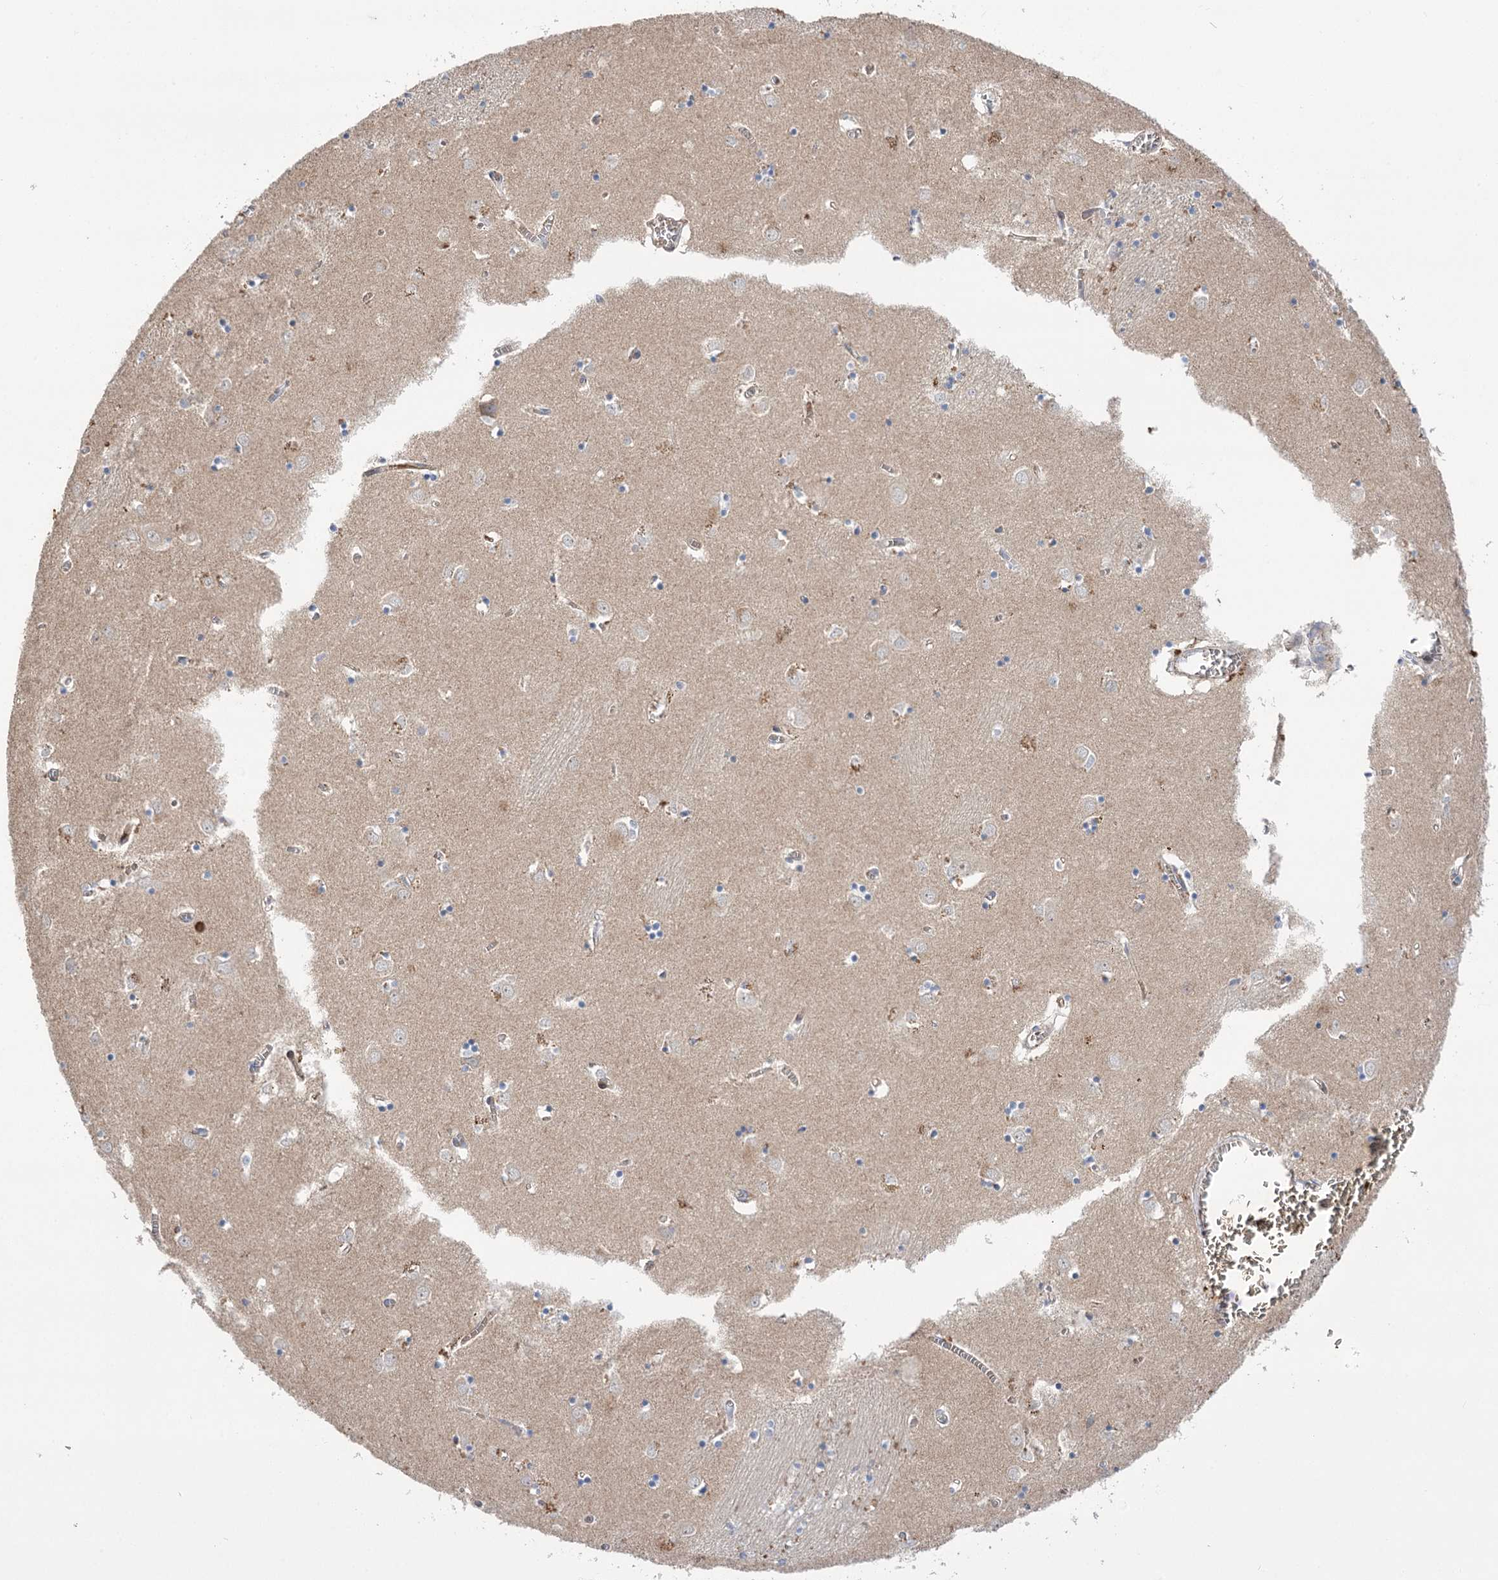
{"staining": {"intensity": "negative", "quantity": "none", "location": "none"}, "tissue": "caudate", "cell_type": "Glial cells", "image_type": "normal", "snomed": [{"axis": "morphology", "description": "Normal tissue, NOS"}, {"axis": "topography", "description": "Lateral ventricle wall"}], "caption": "Glial cells are negative for brown protein staining in normal caudate. Brightfield microscopy of IHC stained with DAB (3,3'-diaminobenzidine) (brown) and hematoxylin (blue), captured at high magnification.", "gene": "TRUB1", "patient": {"sex": "male", "age": 70}}